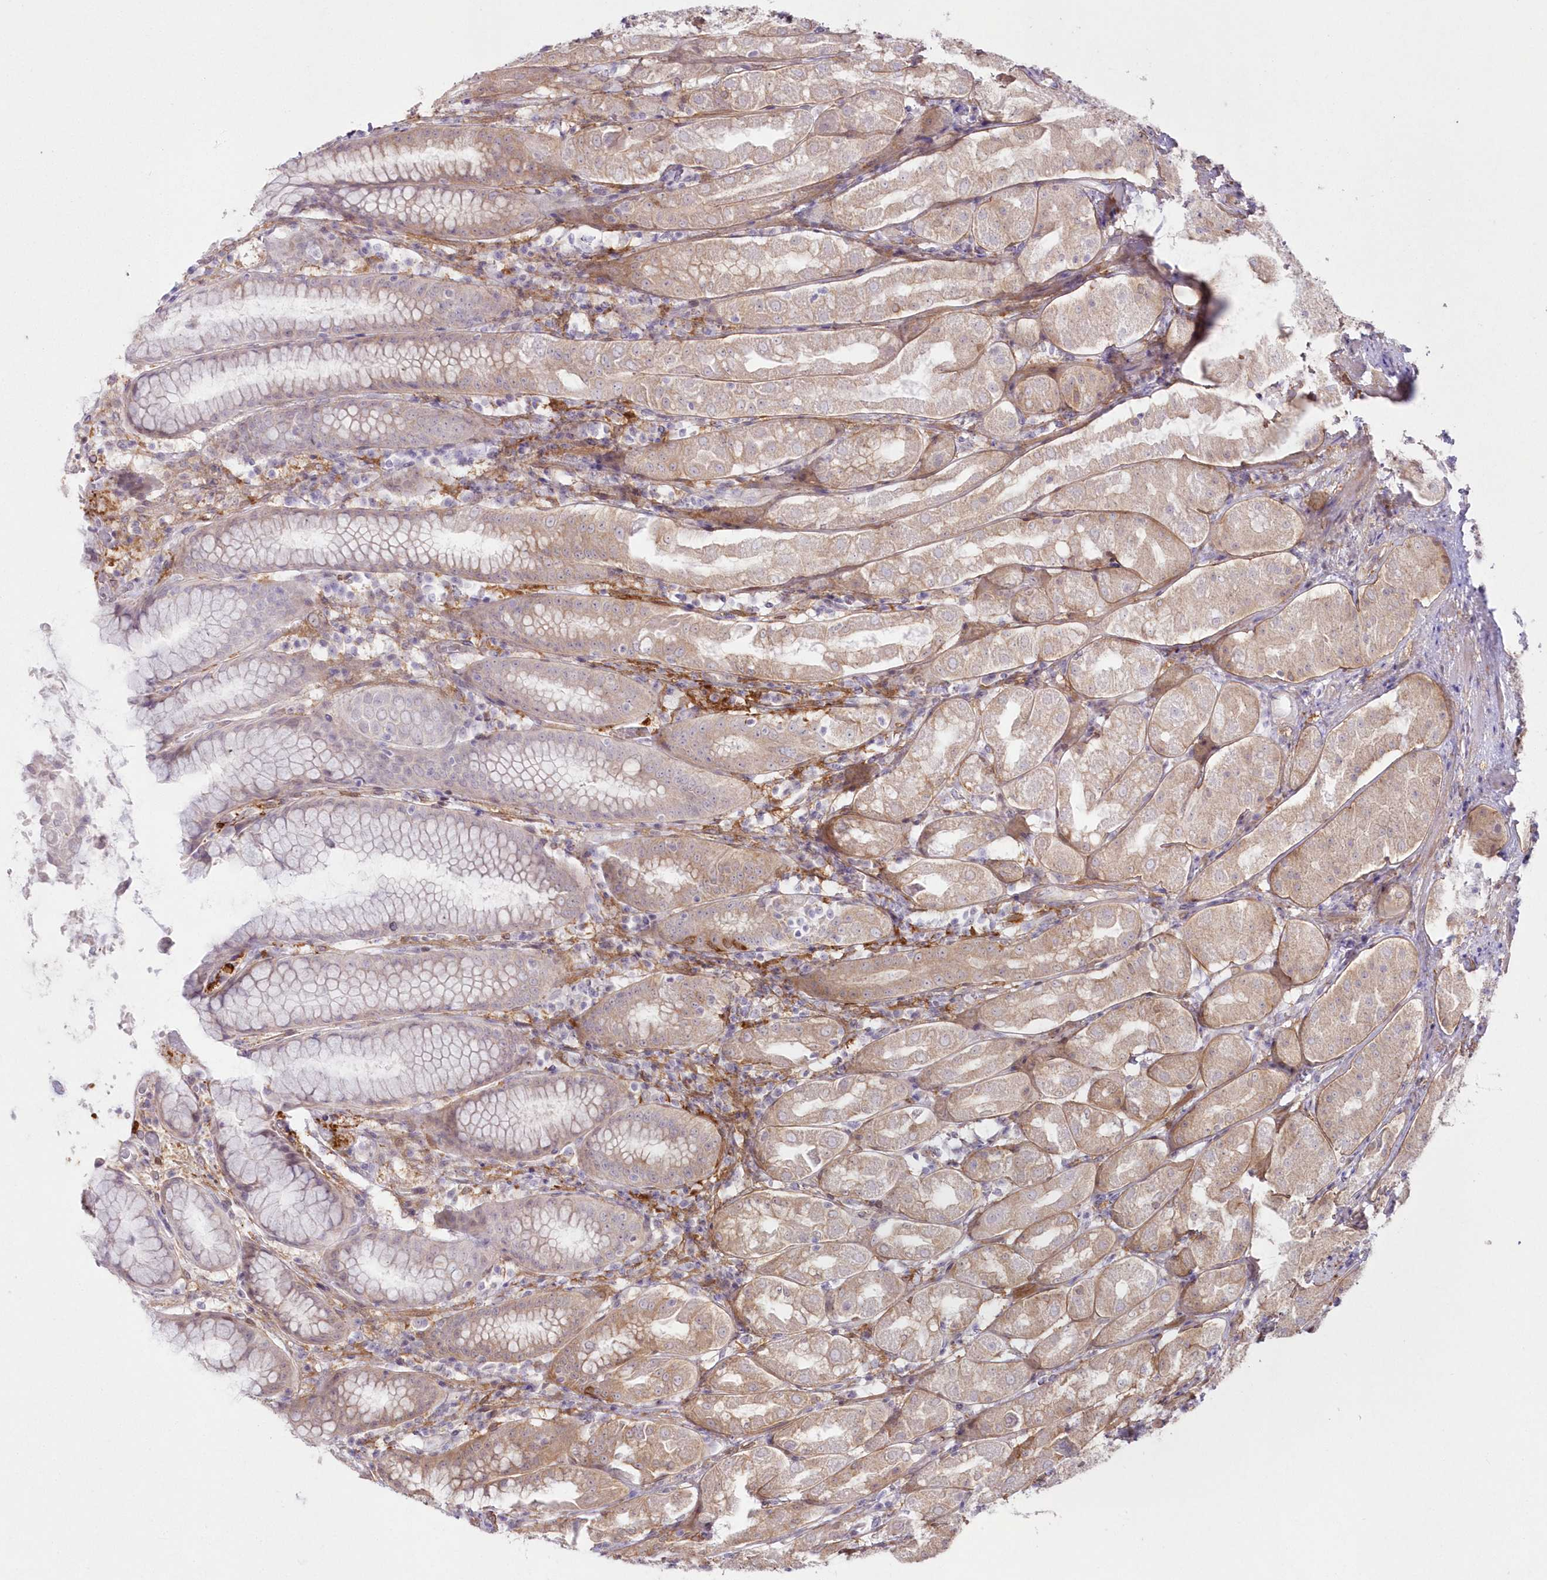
{"staining": {"intensity": "moderate", "quantity": ">75%", "location": "cytoplasmic/membranous"}, "tissue": "stomach", "cell_type": "Glandular cells", "image_type": "normal", "snomed": [{"axis": "morphology", "description": "Normal tissue, NOS"}, {"axis": "topography", "description": "Stomach"}, {"axis": "topography", "description": "Stomach, lower"}], "caption": "This photomicrograph demonstrates immunohistochemistry staining of benign stomach, with medium moderate cytoplasmic/membranous positivity in approximately >75% of glandular cells.", "gene": "SH3PXD2B", "patient": {"sex": "female", "age": 56}}